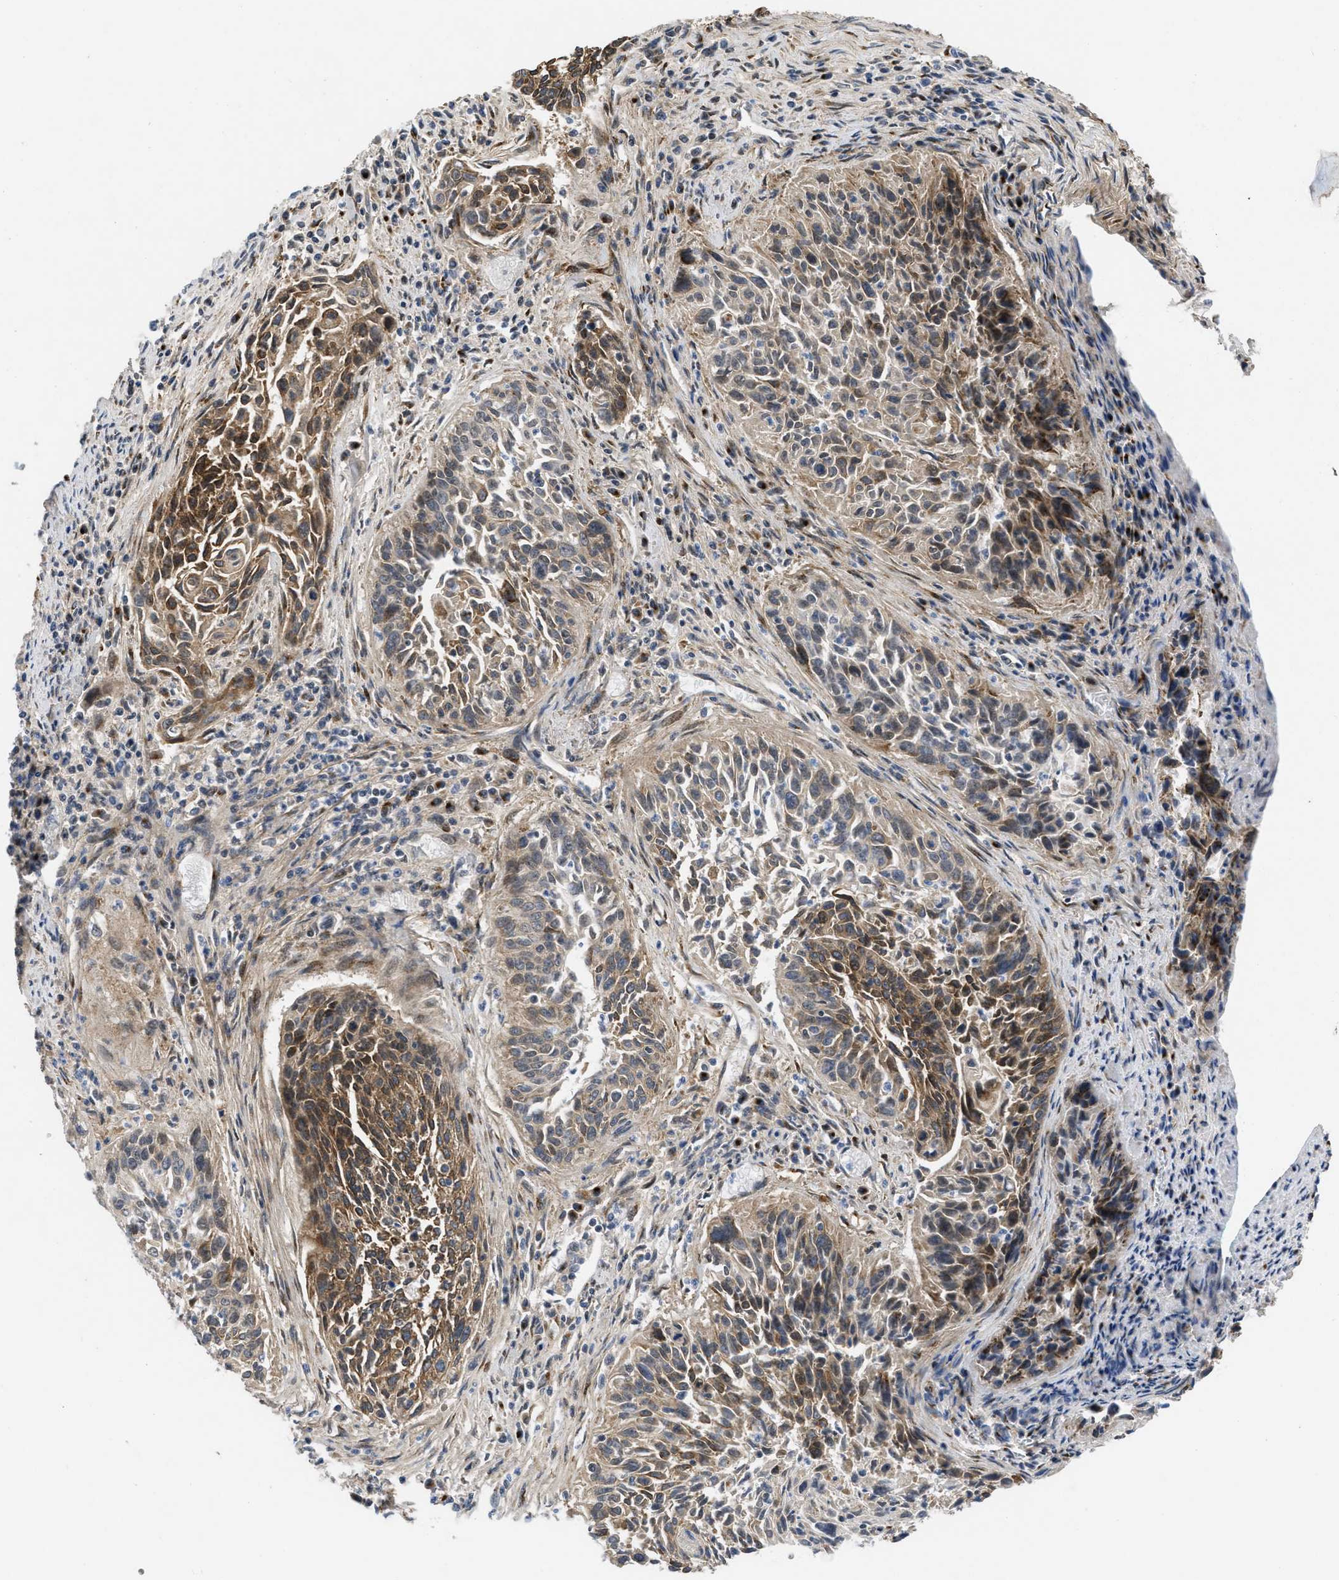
{"staining": {"intensity": "moderate", "quantity": ">75%", "location": "cytoplasmic/membranous"}, "tissue": "cervical cancer", "cell_type": "Tumor cells", "image_type": "cancer", "snomed": [{"axis": "morphology", "description": "Squamous cell carcinoma, NOS"}, {"axis": "topography", "description": "Cervix"}], "caption": "Immunohistochemistry image of neoplastic tissue: human squamous cell carcinoma (cervical) stained using immunohistochemistry demonstrates medium levels of moderate protein expression localized specifically in the cytoplasmic/membranous of tumor cells, appearing as a cytoplasmic/membranous brown color.", "gene": "ZNF70", "patient": {"sex": "female", "age": 55}}